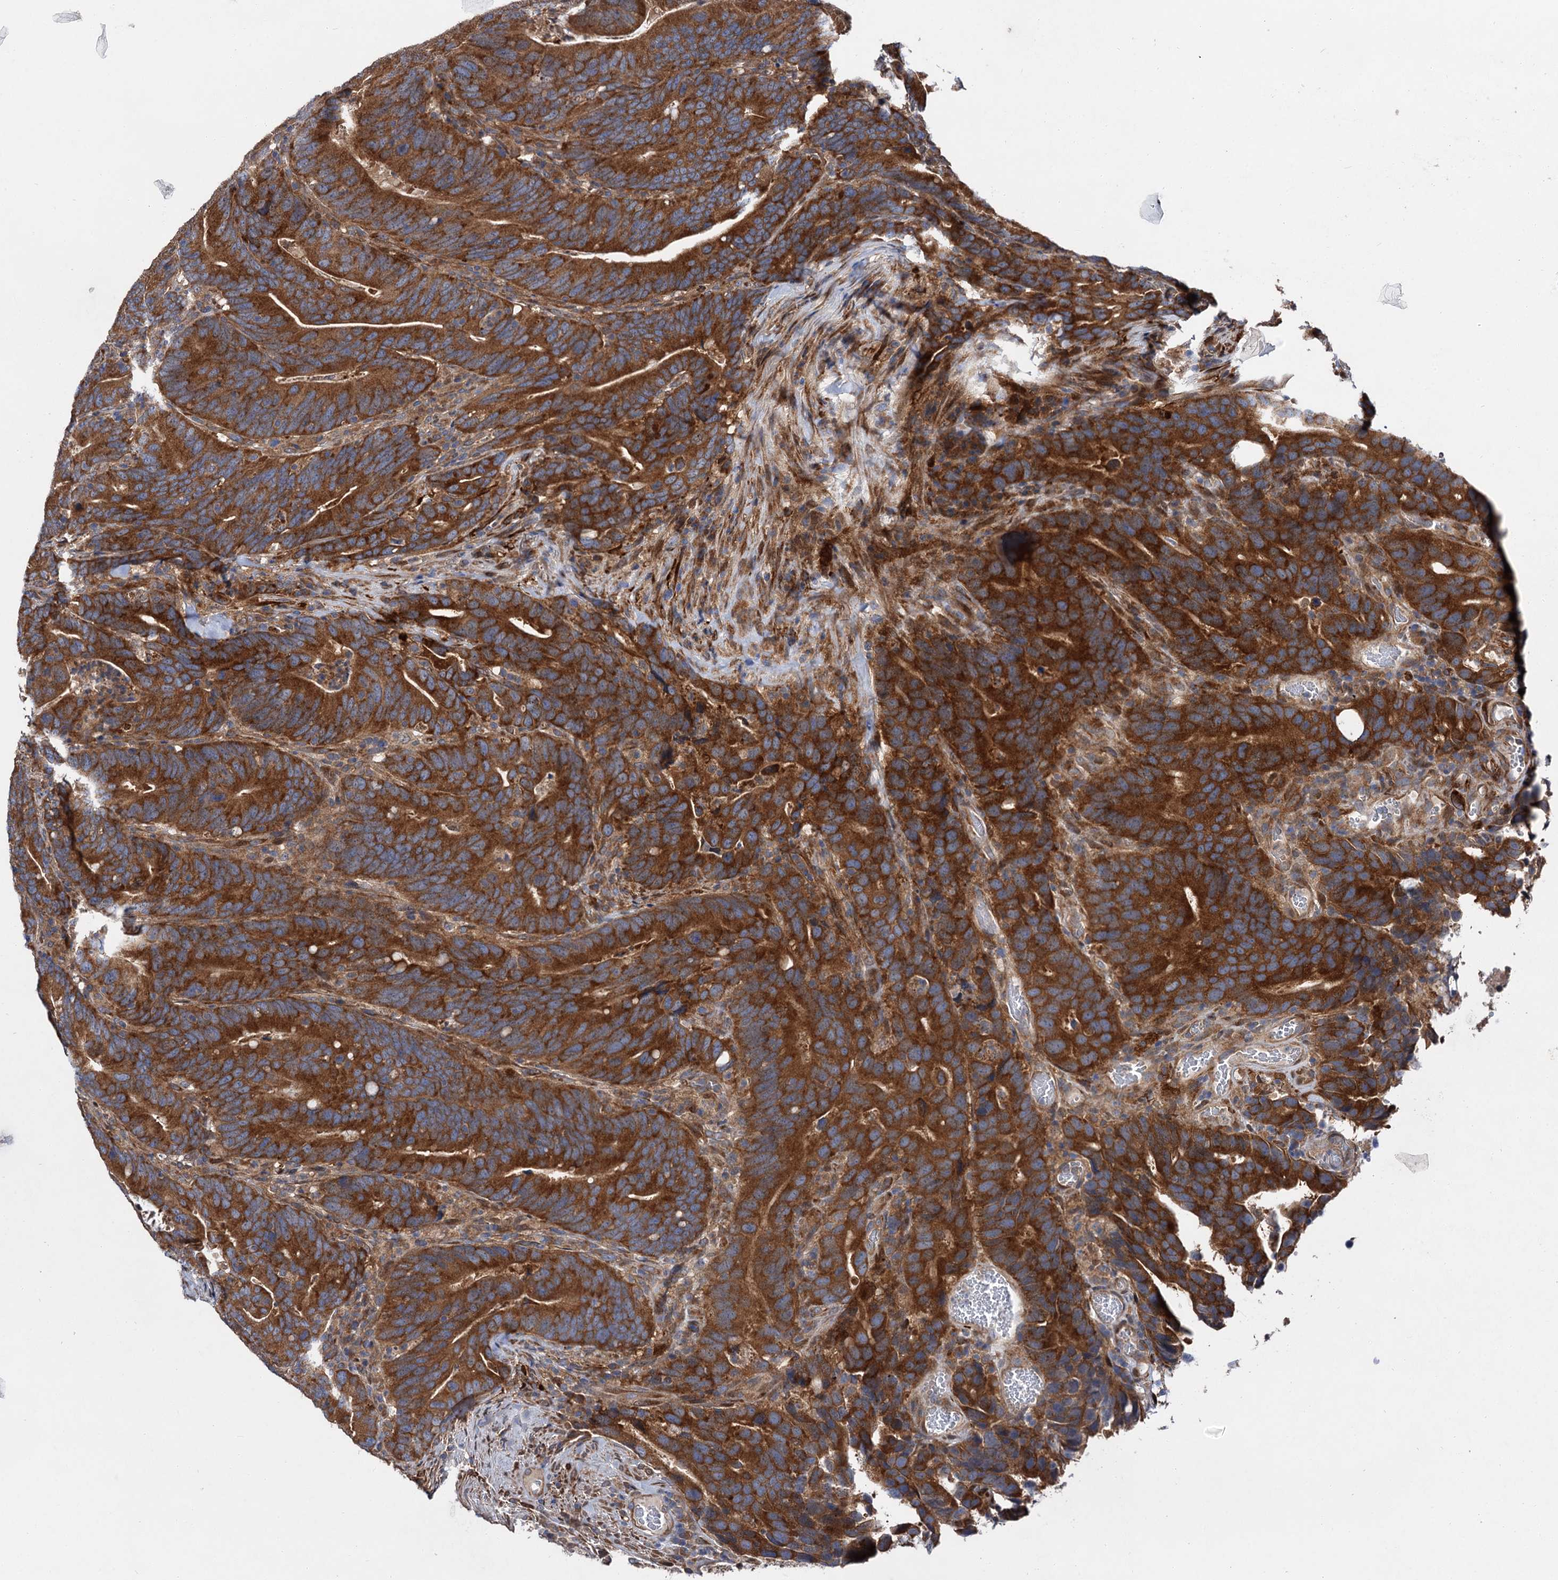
{"staining": {"intensity": "strong", "quantity": ">75%", "location": "cytoplasmic/membranous"}, "tissue": "colorectal cancer", "cell_type": "Tumor cells", "image_type": "cancer", "snomed": [{"axis": "morphology", "description": "Adenocarcinoma, NOS"}, {"axis": "topography", "description": "Colon"}], "caption": "About >75% of tumor cells in human colorectal cancer (adenocarcinoma) display strong cytoplasmic/membranous protein expression as visualized by brown immunohistochemical staining.", "gene": "NAA25", "patient": {"sex": "female", "age": 66}}